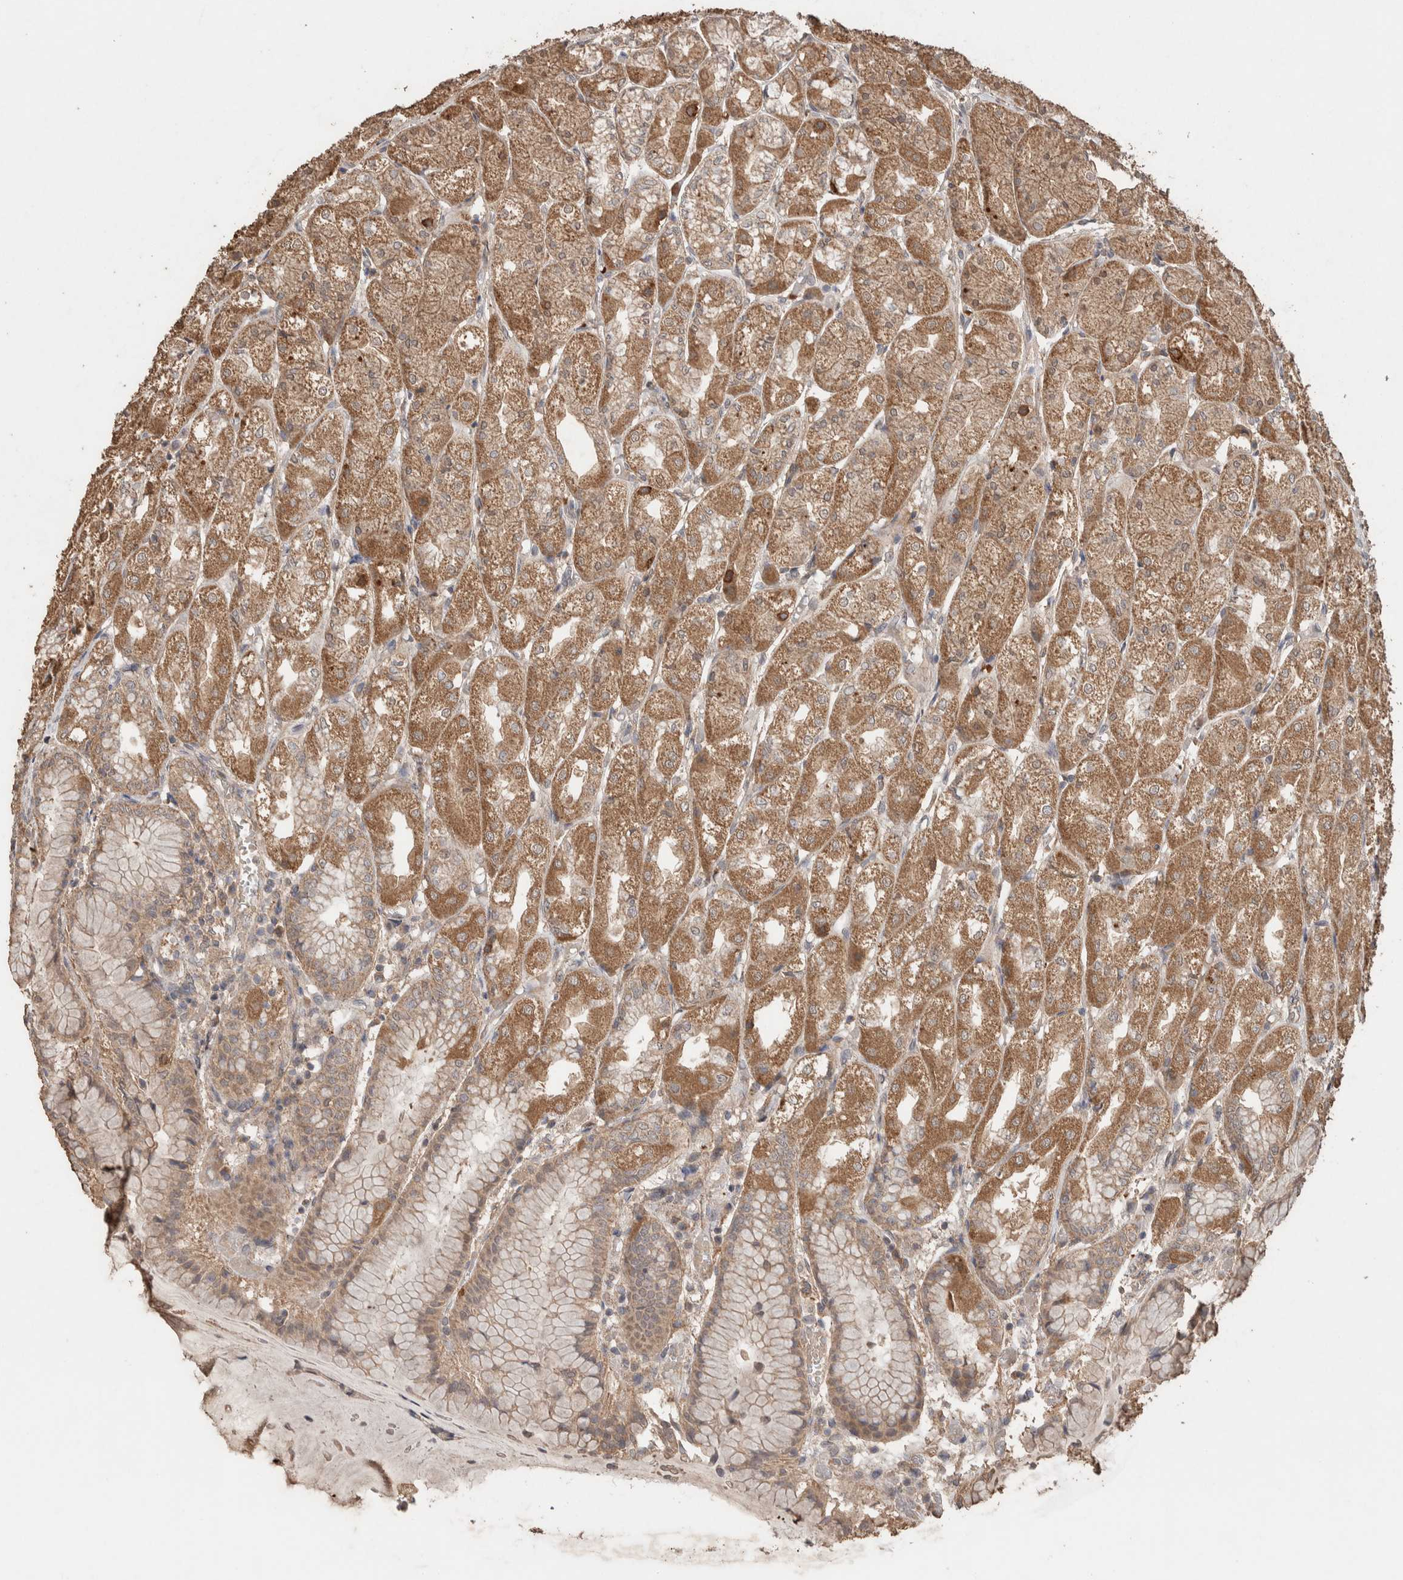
{"staining": {"intensity": "moderate", "quantity": ">75%", "location": "cytoplasmic/membranous"}, "tissue": "stomach", "cell_type": "Glandular cells", "image_type": "normal", "snomed": [{"axis": "morphology", "description": "Normal tissue, NOS"}, {"axis": "topography", "description": "Stomach, upper"}], "caption": "Immunohistochemistry staining of normal stomach, which shows medium levels of moderate cytoplasmic/membranous staining in approximately >75% of glandular cells indicating moderate cytoplasmic/membranous protein staining. The staining was performed using DAB (brown) for protein detection and nuclei were counterstained in hematoxylin (blue).", "gene": "KCNJ5", "patient": {"sex": "male", "age": 72}}